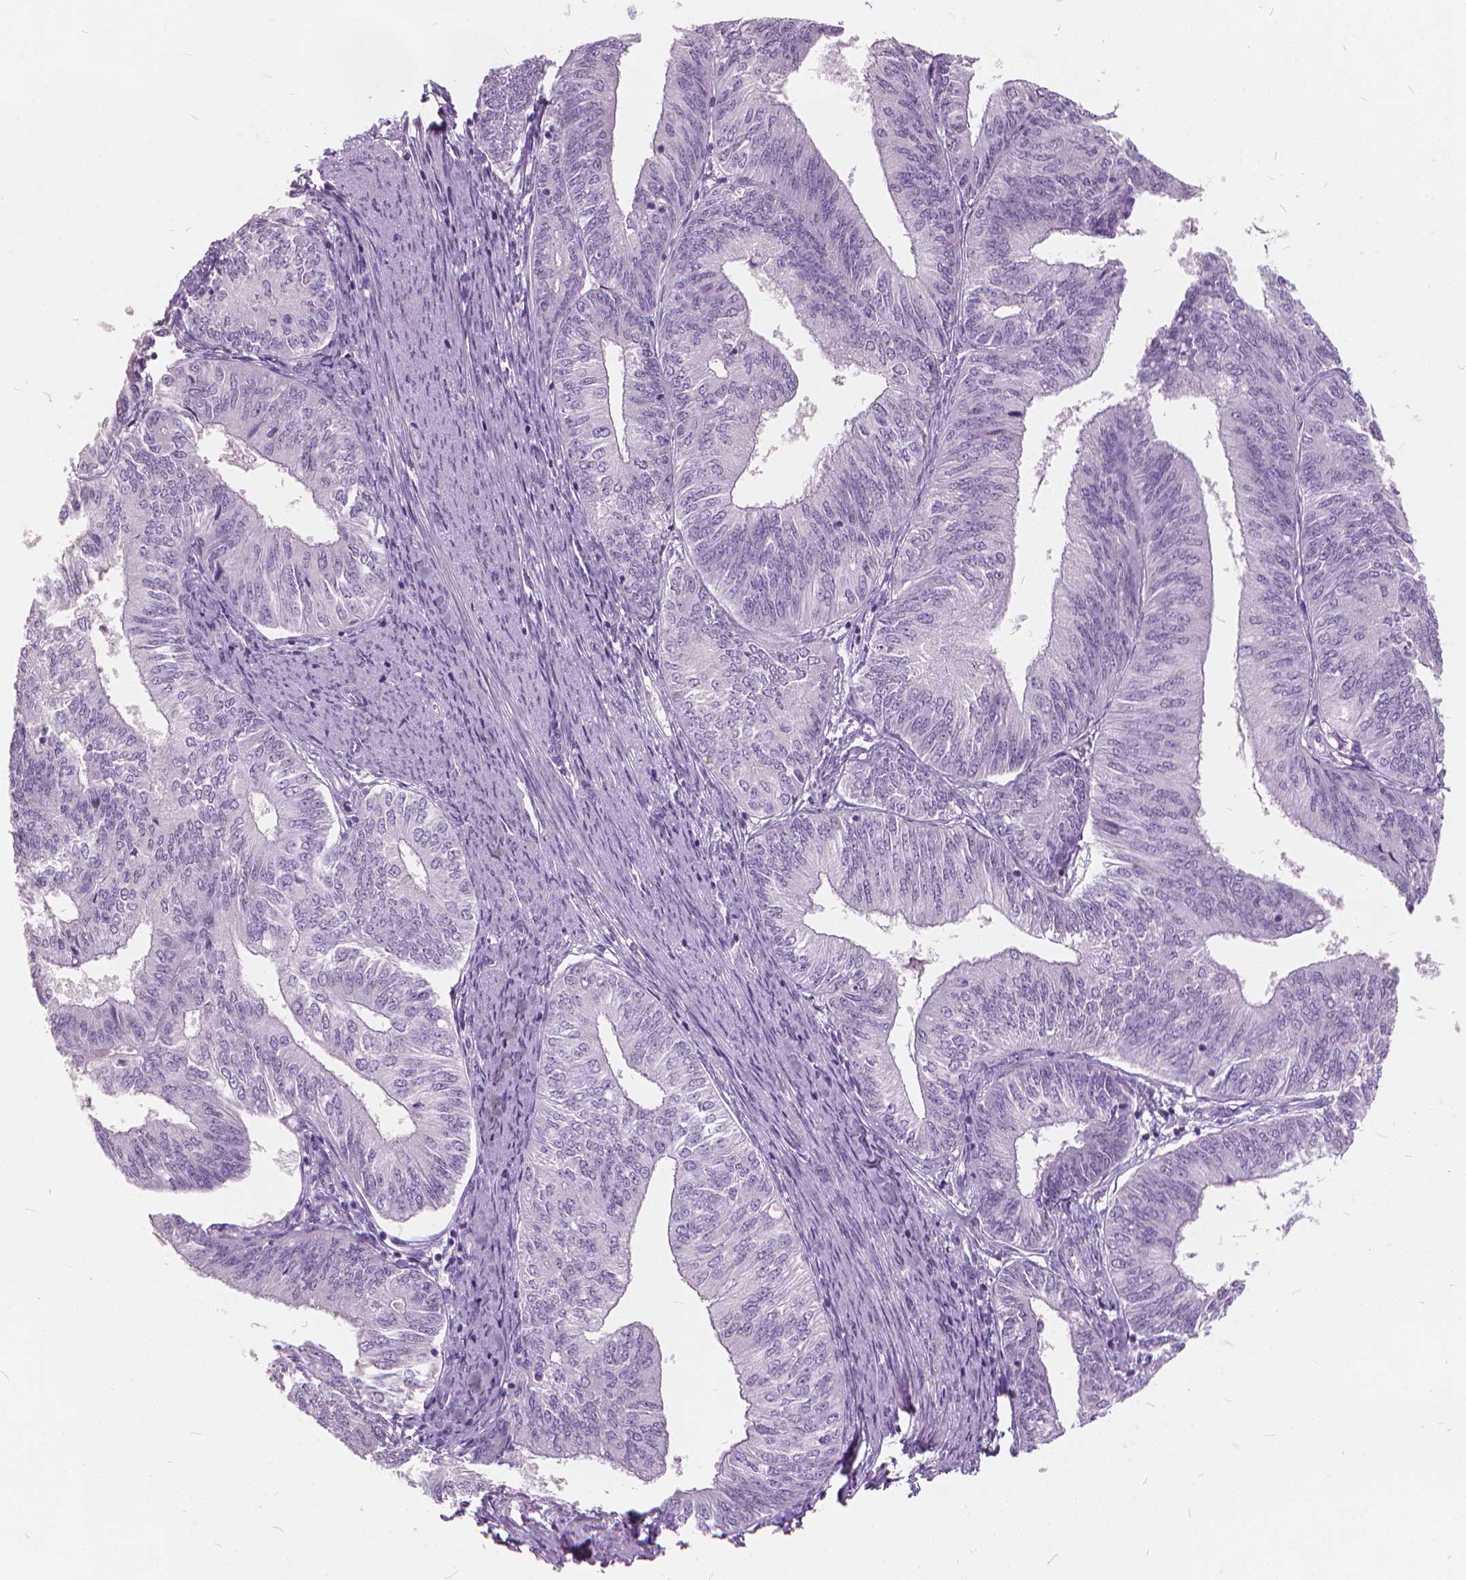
{"staining": {"intensity": "negative", "quantity": "none", "location": "none"}, "tissue": "endometrial cancer", "cell_type": "Tumor cells", "image_type": "cancer", "snomed": [{"axis": "morphology", "description": "Adenocarcinoma, NOS"}, {"axis": "topography", "description": "Endometrium"}], "caption": "Histopathology image shows no significant protein expression in tumor cells of adenocarcinoma (endometrial).", "gene": "DNM1", "patient": {"sex": "female", "age": 58}}